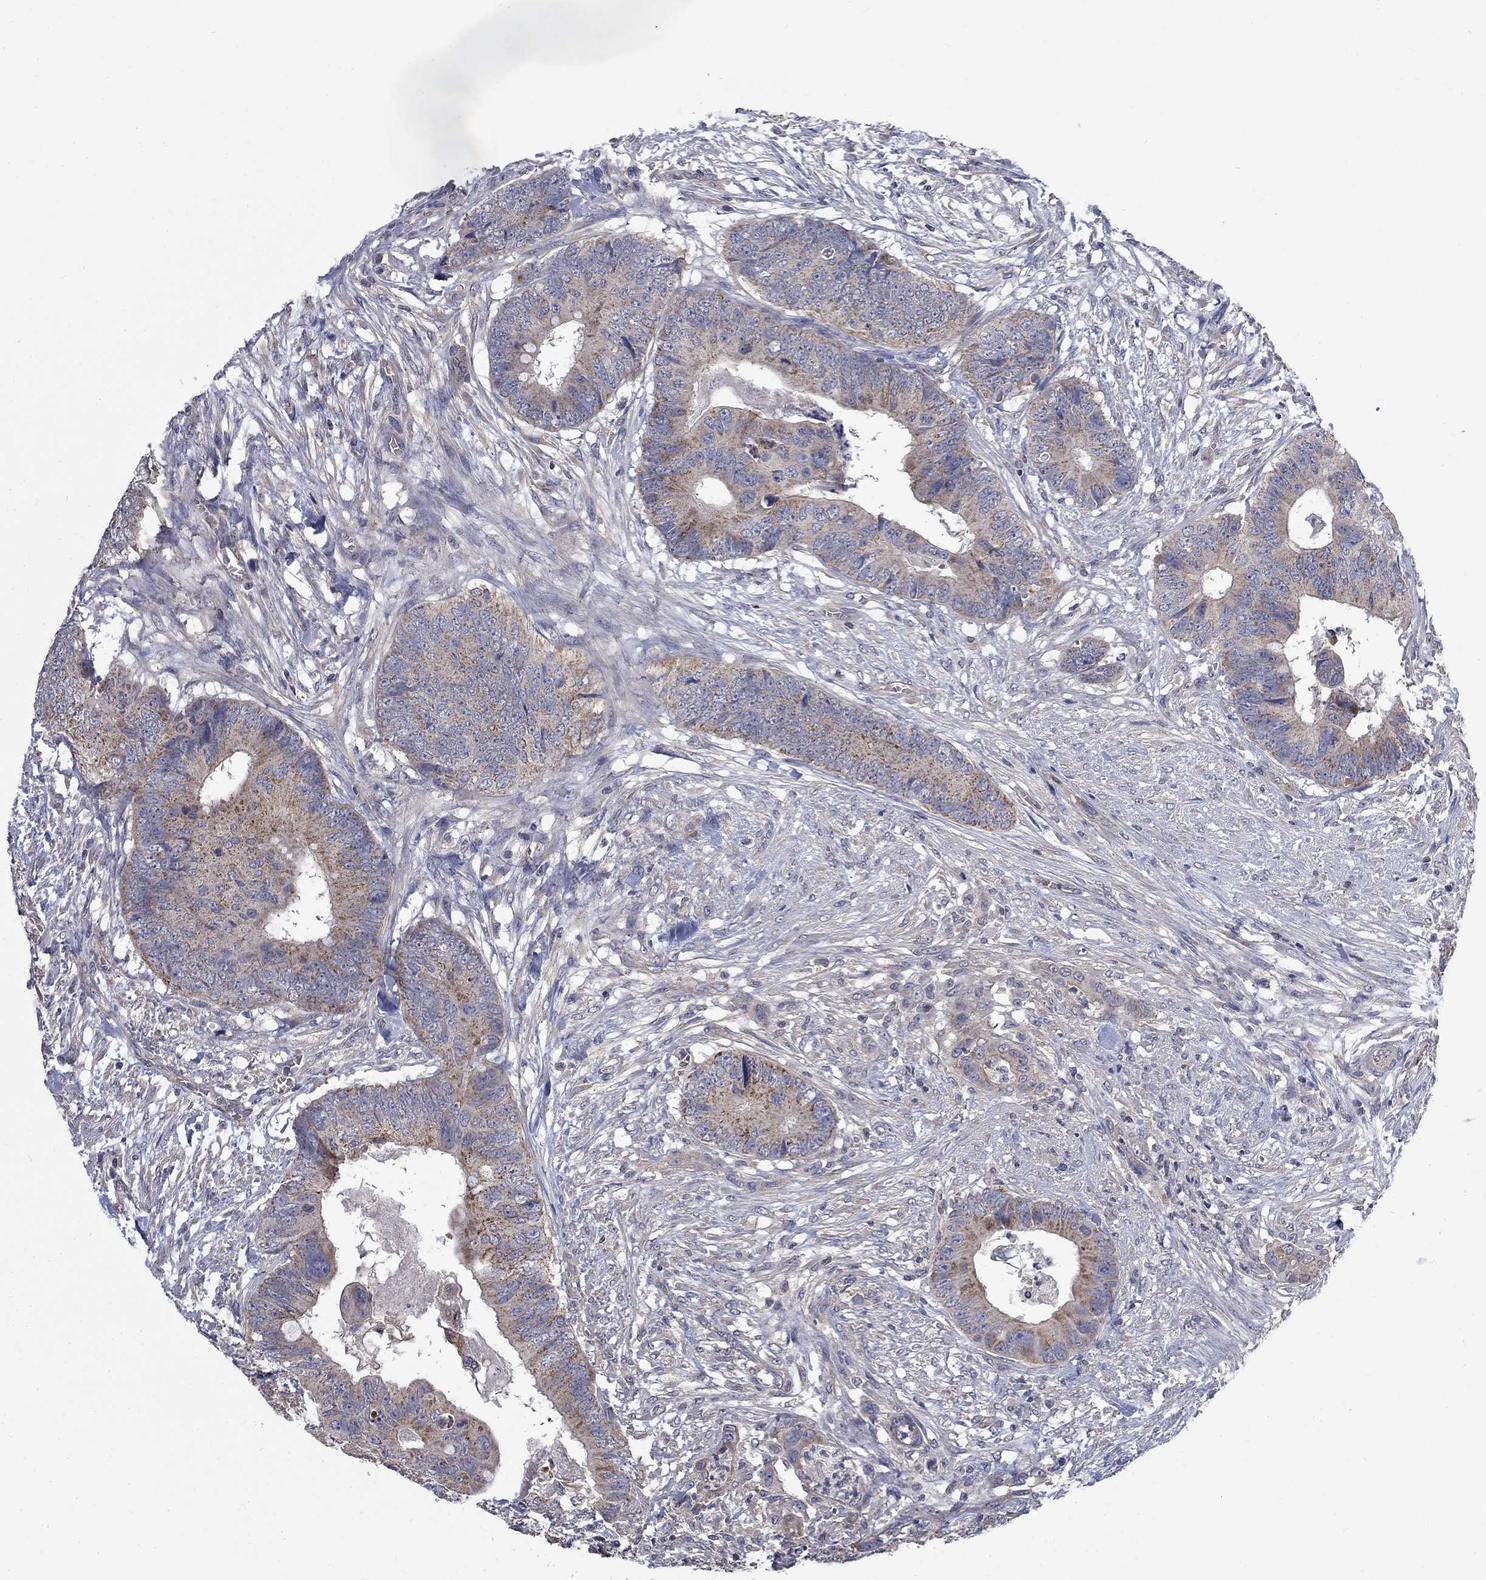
{"staining": {"intensity": "moderate", "quantity": "25%-75%", "location": "cytoplasmic/membranous"}, "tissue": "colorectal cancer", "cell_type": "Tumor cells", "image_type": "cancer", "snomed": [{"axis": "morphology", "description": "Adenocarcinoma, NOS"}, {"axis": "topography", "description": "Colon"}], "caption": "This image displays immunohistochemistry staining of human colorectal cancer (adenocarcinoma), with medium moderate cytoplasmic/membranous staining in approximately 25%-75% of tumor cells.", "gene": "HSPA12A", "patient": {"sex": "male", "age": 84}}